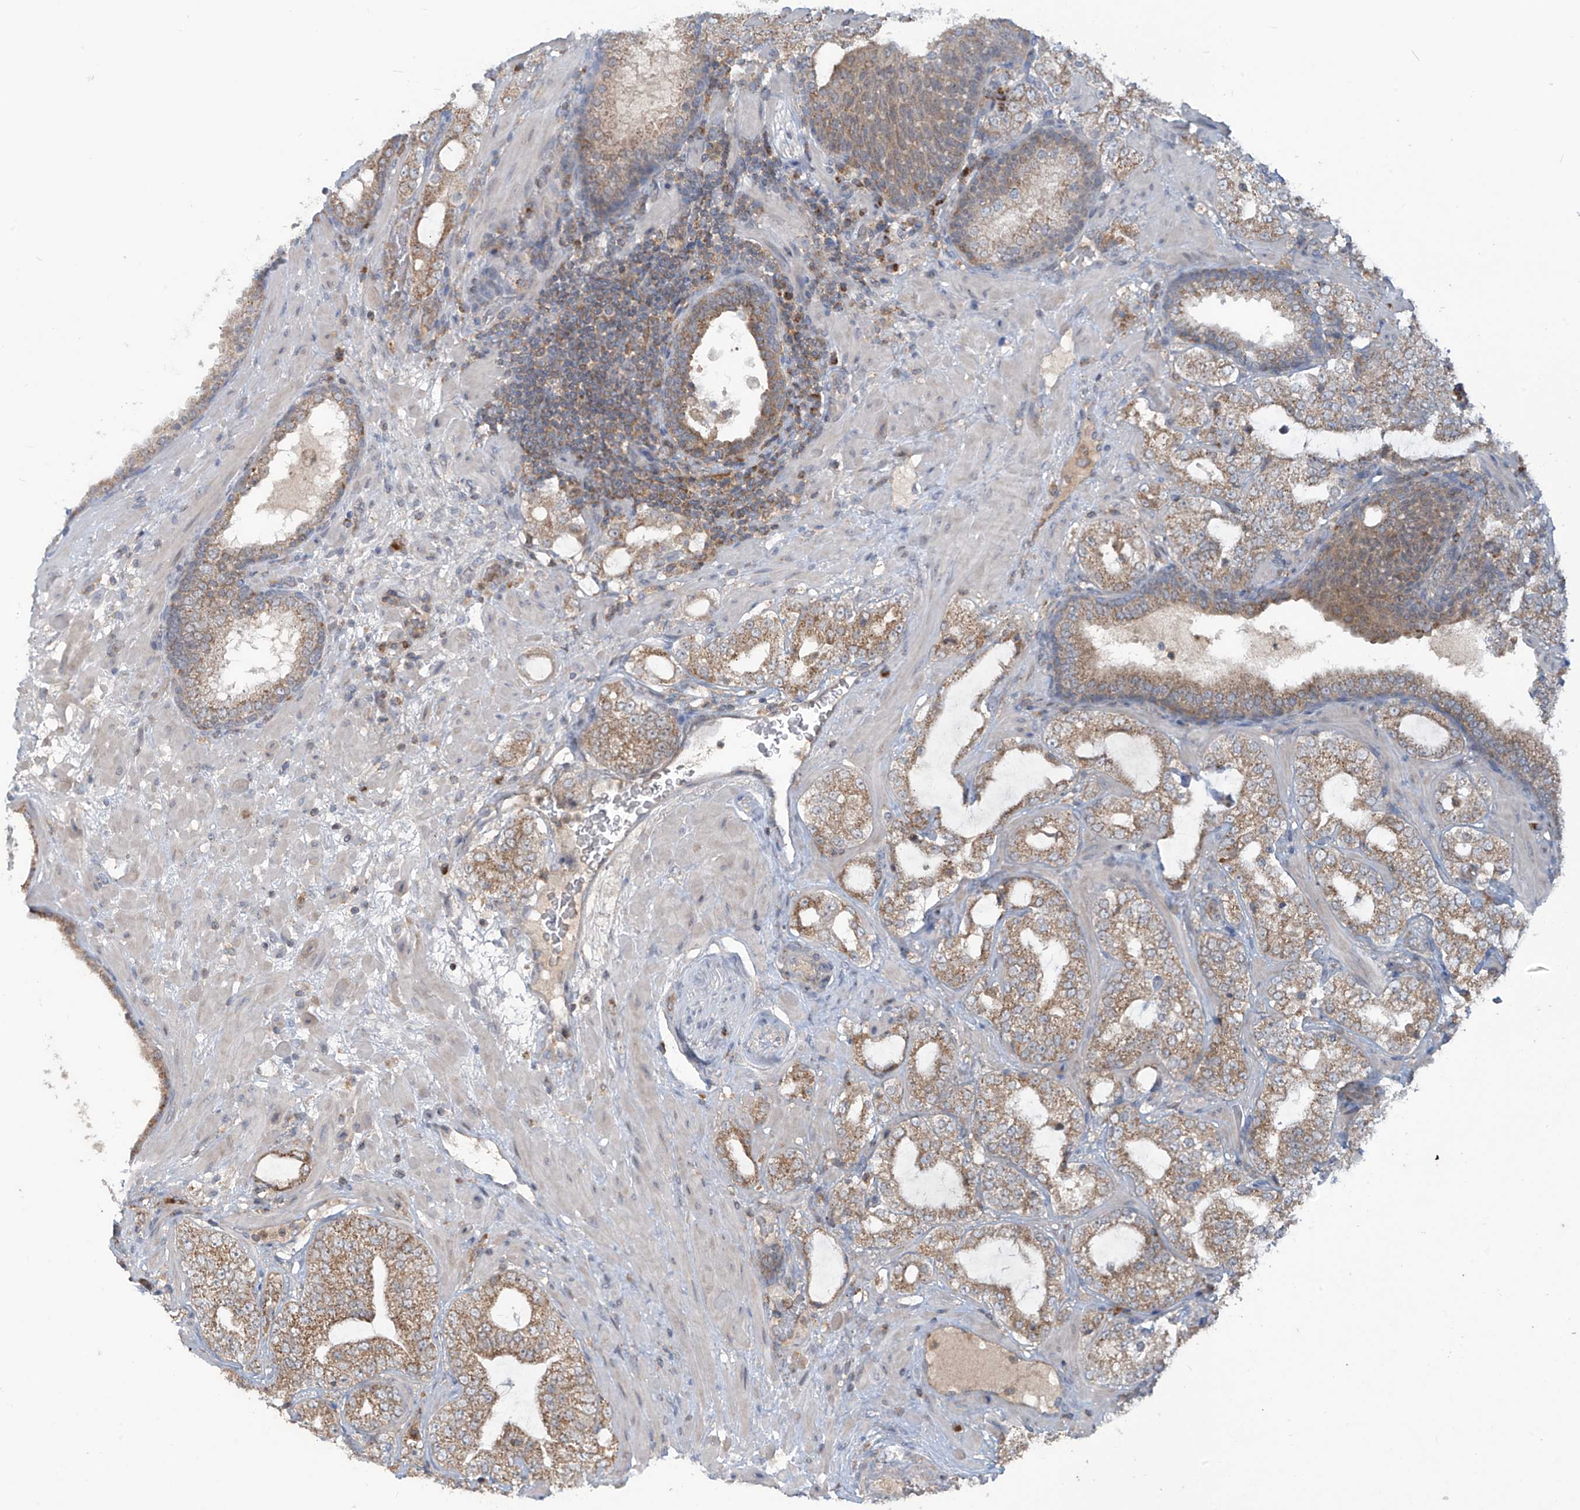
{"staining": {"intensity": "moderate", "quantity": ">75%", "location": "cytoplasmic/membranous"}, "tissue": "prostate cancer", "cell_type": "Tumor cells", "image_type": "cancer", "snomed": [{"axis": "morphology", "description": "Adenocarcinoma, High grade"}, {"axis": "topography", "description": "Prostate"}], "caption": "This histopathology image reveals IHC staining of prostate cancer, with medium moderate cytoplasmic/membranous expression in approximately >75% of tumor cells.", "gene": "PARVG", "patient": {"sex": "male", "age": 64}}